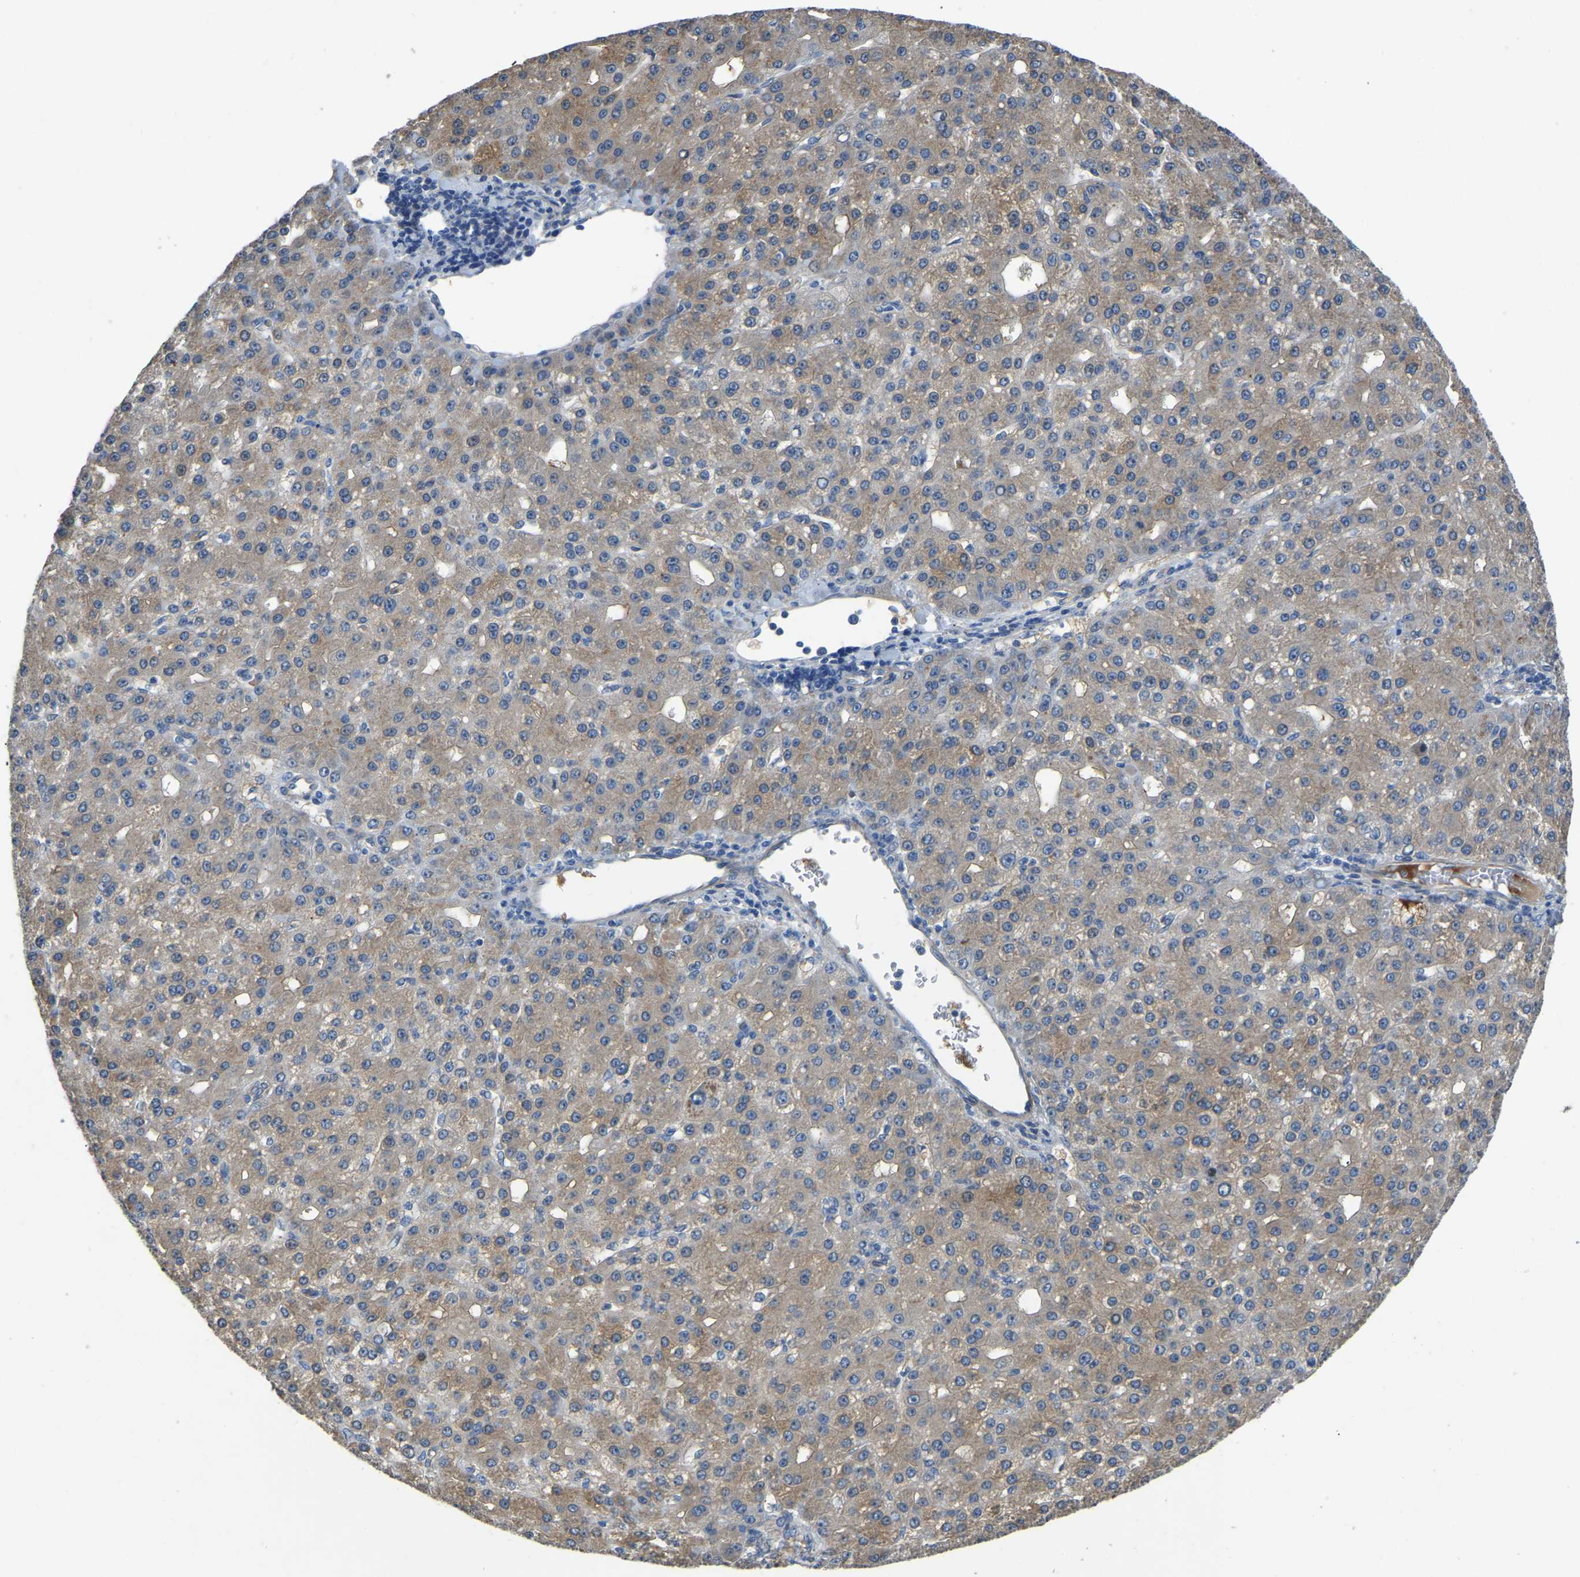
{"staining": {"intensity": "weak", "quantity": ">75%", "location": "cytoplasmic/membranous"}, "tissue": "liver cancer", "cell_type": "Tumor cells", "image_type": "cancer", "snomed": [{"axis": "morphology", "description": "Carcinoma, Hepatocellular, NOS"}, {"axis": "topography", "description": "Liver"}], "caption": "Hepatocellular carcinoma (liver) tissue exhibits weak cytoplasmic/membranous expression in about >75% of tumor cells, visualized by immunohistochemistry. (DAB (3,3'-diaminobenzidine) = brown stain, brightfield microscopy at high magnification).", "gene": "HIGD2B", "patient": {"sex": "male", "age": 67}}